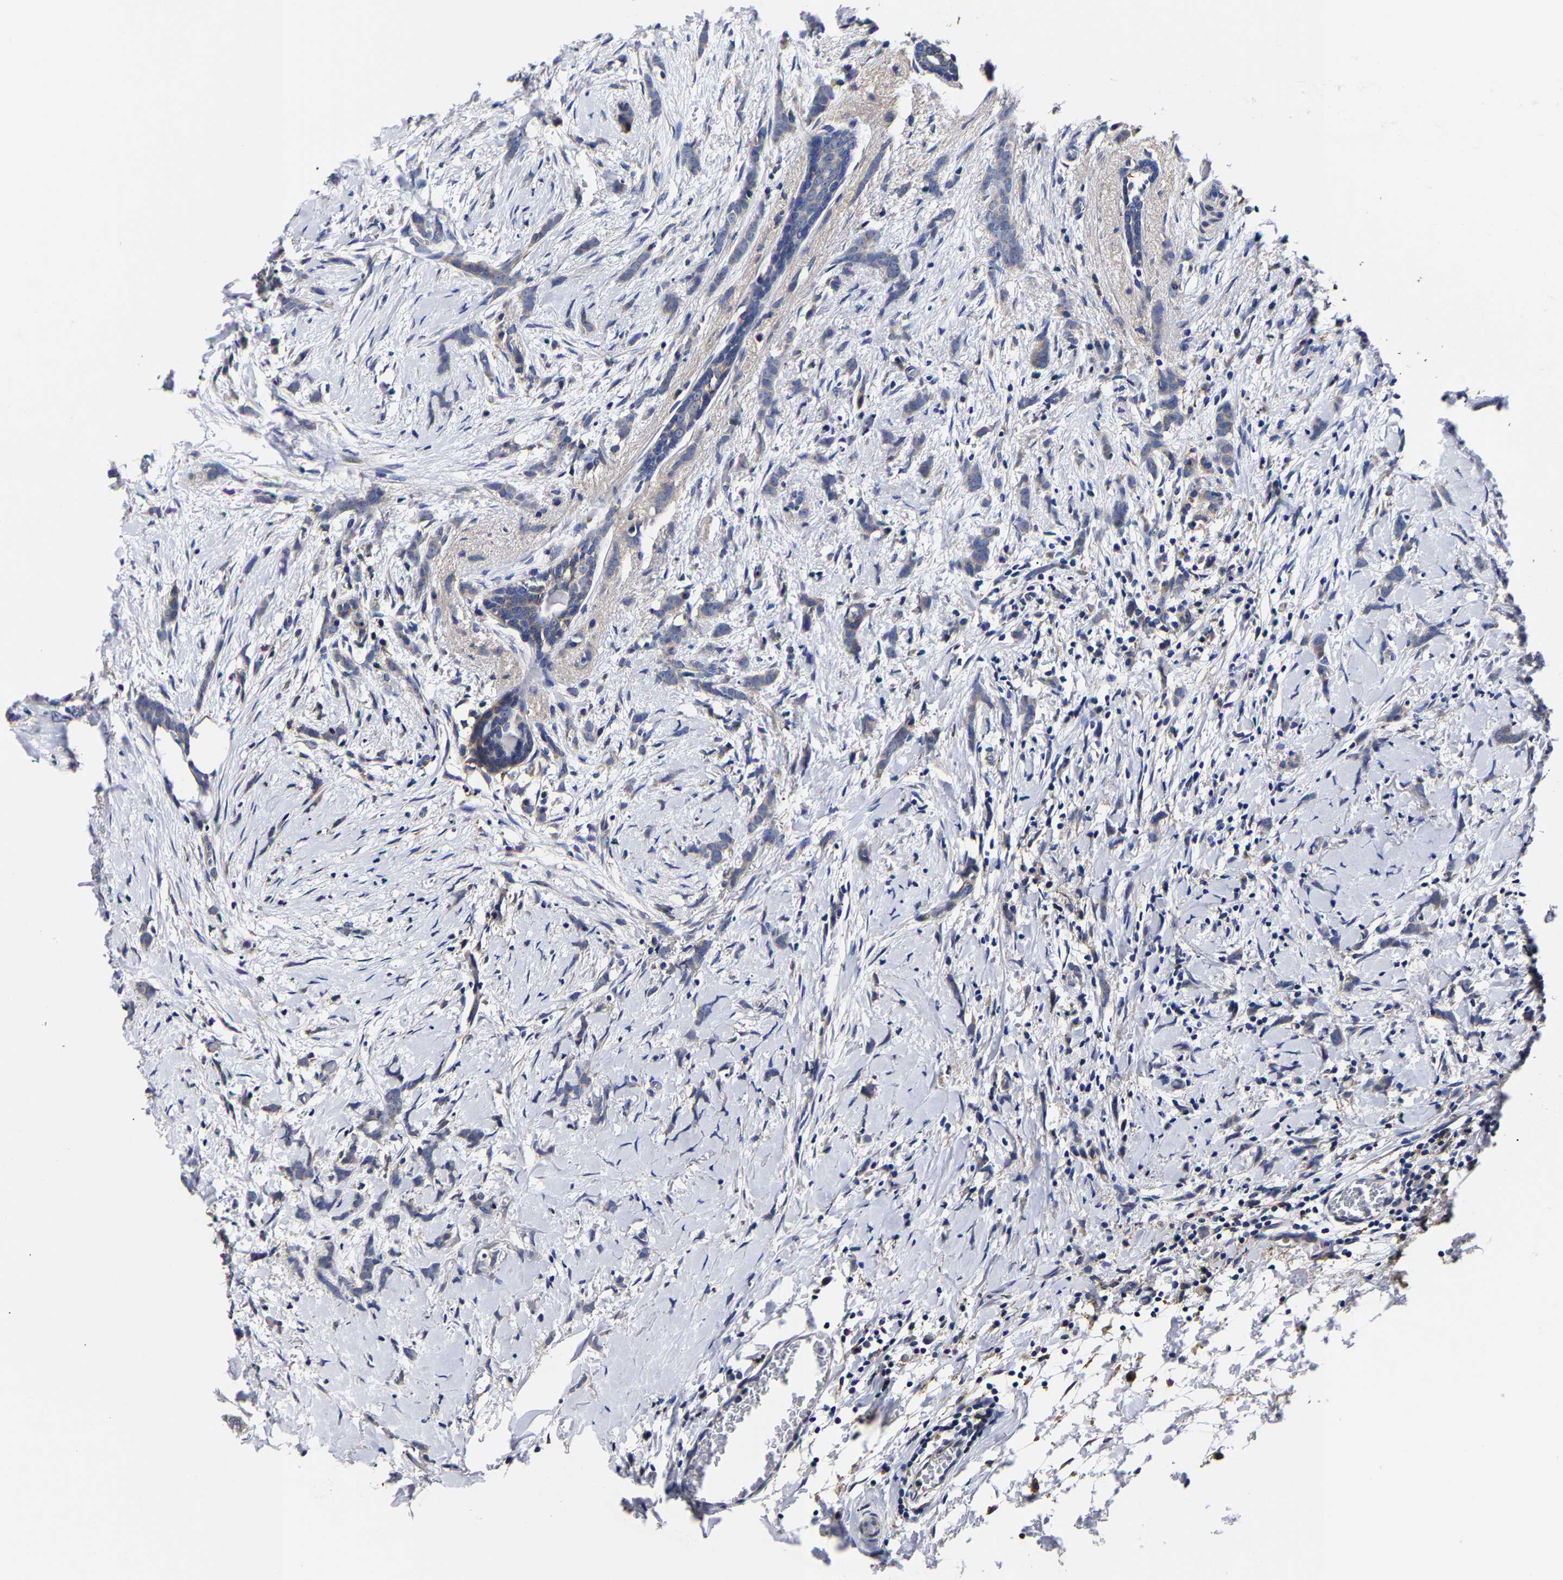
{"staining": {"intensity": "negative", "quantity": "none", "location": "none"}, "tissue": "breast cancer", "cell_type": "Tumor cells", "image_type": "cancer", "snomed": [{"axis": "morphology", "description": "Lobular carcinoma, in situ"}, {"axis": "morphology", "description": "Lobular carcinoma"}, {"axis": "topography", "description": "Breast"}], "caption": "Breast cancer was stained to show a protein in brown. There is no significant staining in tumor cells.", "gene": "AASS", "patient": {"sex": "female", "age": 41}}